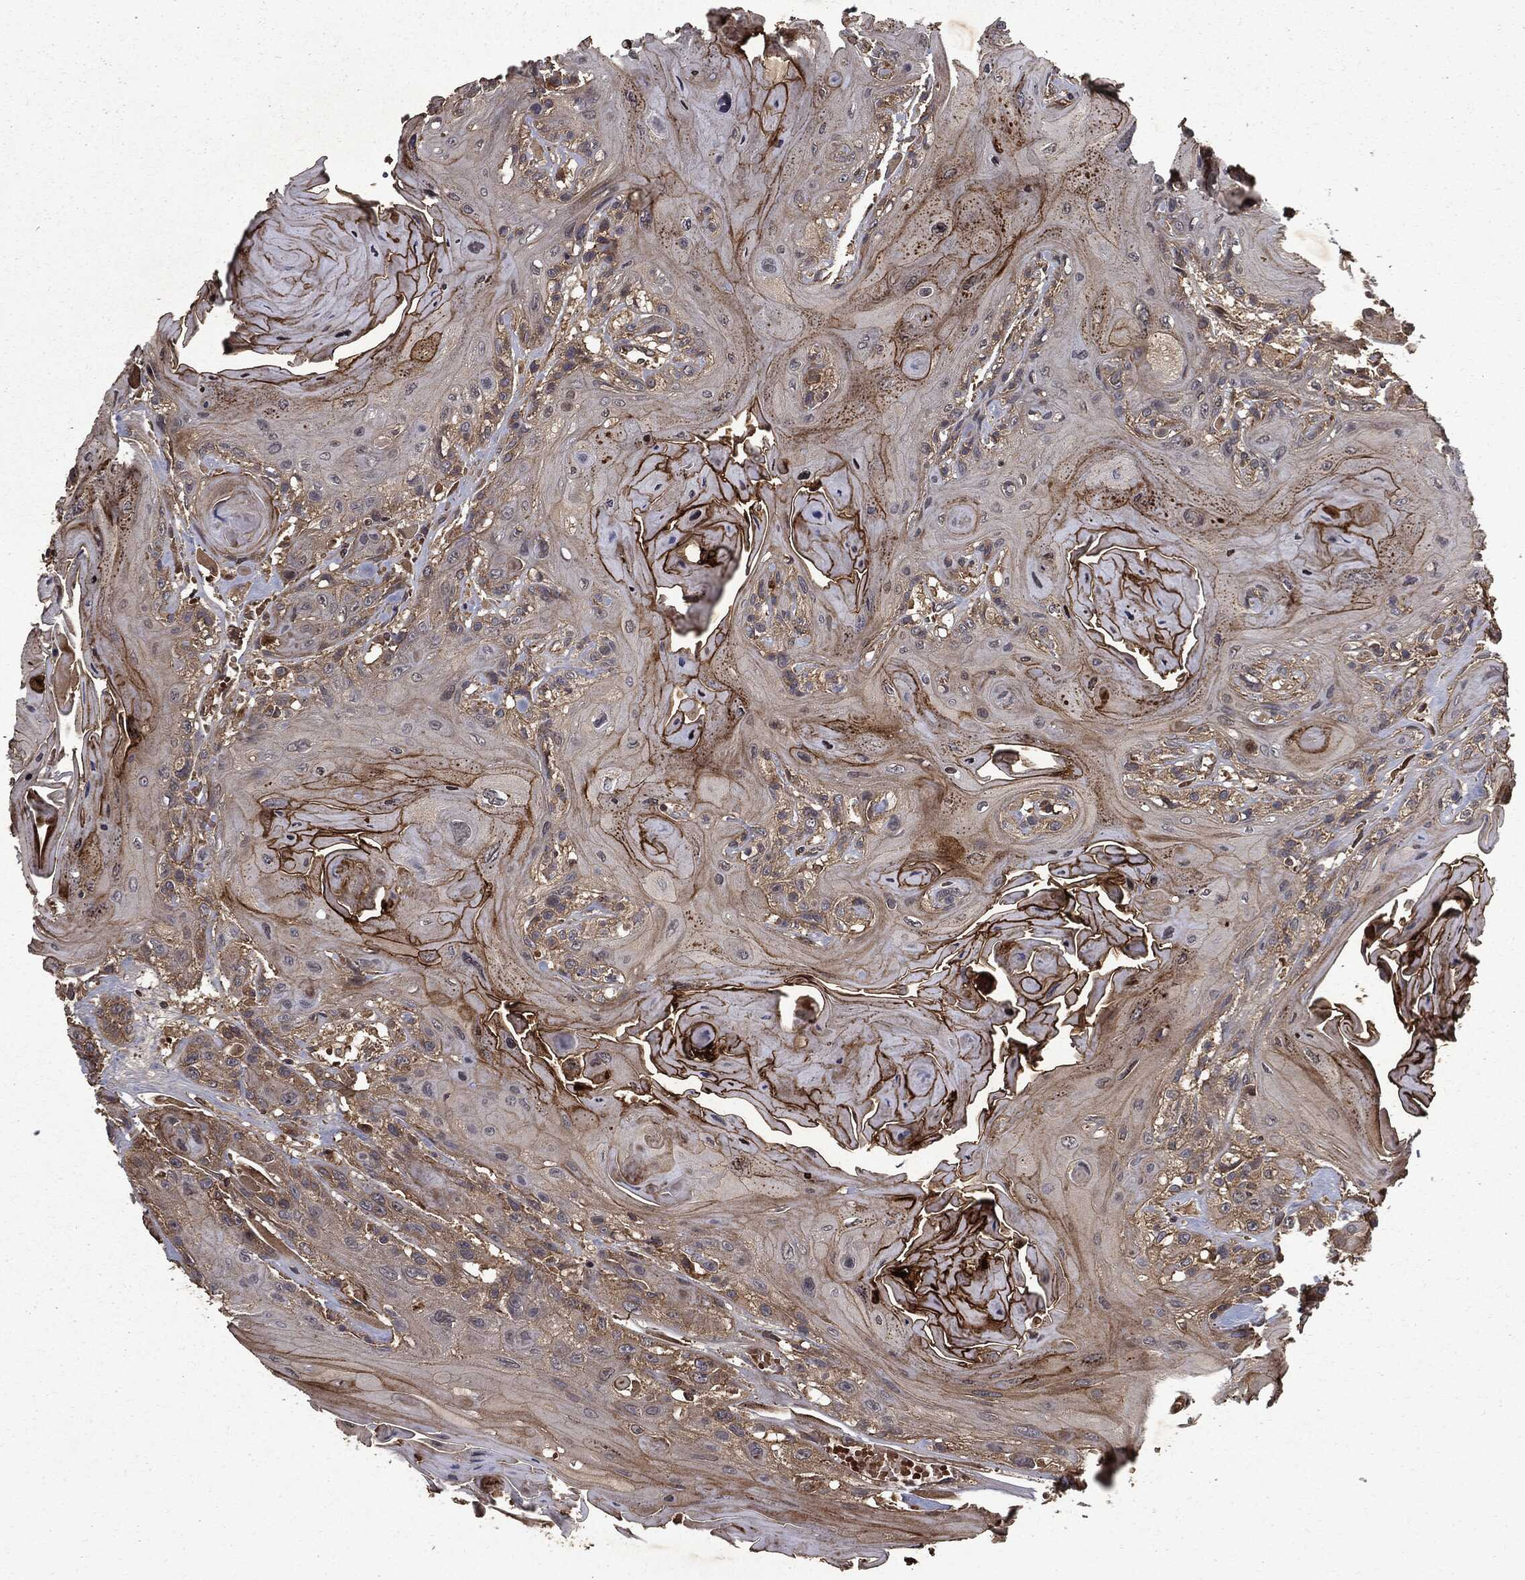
{"staining": {"intensity": "strong", "quantity": "<25%", "location": "cytoplasmic/membranous"}, "tissue": "head and neck cancer", "cell_type": "Tumor cells", "image_type": "cancer", "snomed": [{"axis": "morphology", "description": "Squamous cell carcinoma, NOS"}, {"axis": "topography", "description": "Head-Neck"}], "caption": "Head and neck cancer (squamous cell carcinoma) stained with a brown dye reveals strong cytoplasmic/membranous positive positivity in about <25% of tumor cells.", "gene": "HTT", "patient": {"sex": "female", "age": 59}}